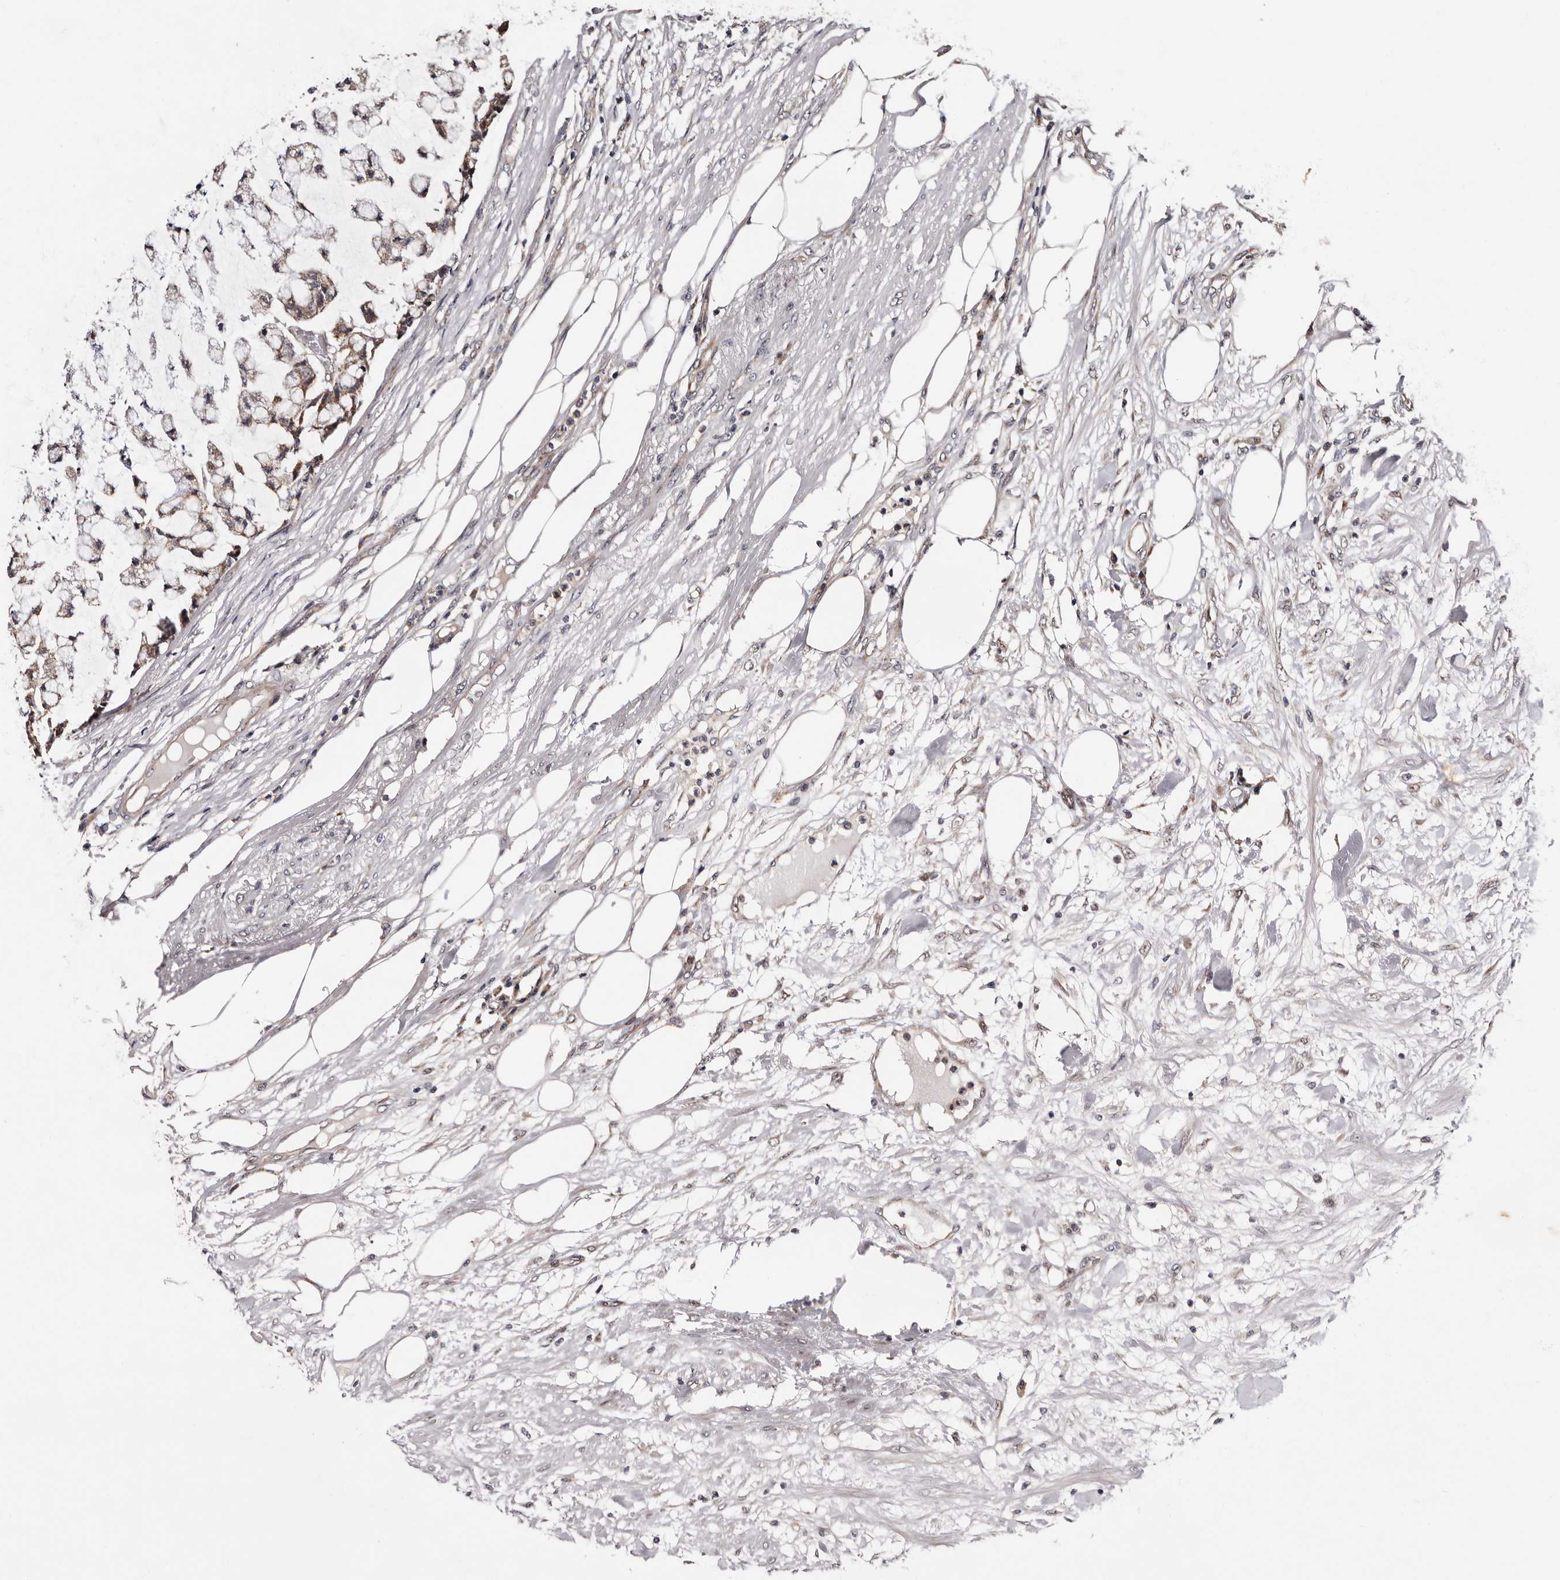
{"staining": {"intensity": "moderate", "quantity": ">75%", "location": "cytoplasmic/membranous"}, "tissue": "colorectal cancer", "cell_type": "Tumor cells", "image_type": "cancer", "snomed": [{"axis": "morphology", "description": "Adenocarcinoma, NOS"}, {"axis": "topography", "description": "Colon"}], "caption": "Adenocarcinoma (colorectal) stained for a protein demonstrates moderate cytoplasmic/membranous positivity in tumor cells.", "gene": "GLRX3", "patient": {"sex": "female", "age": 84}}